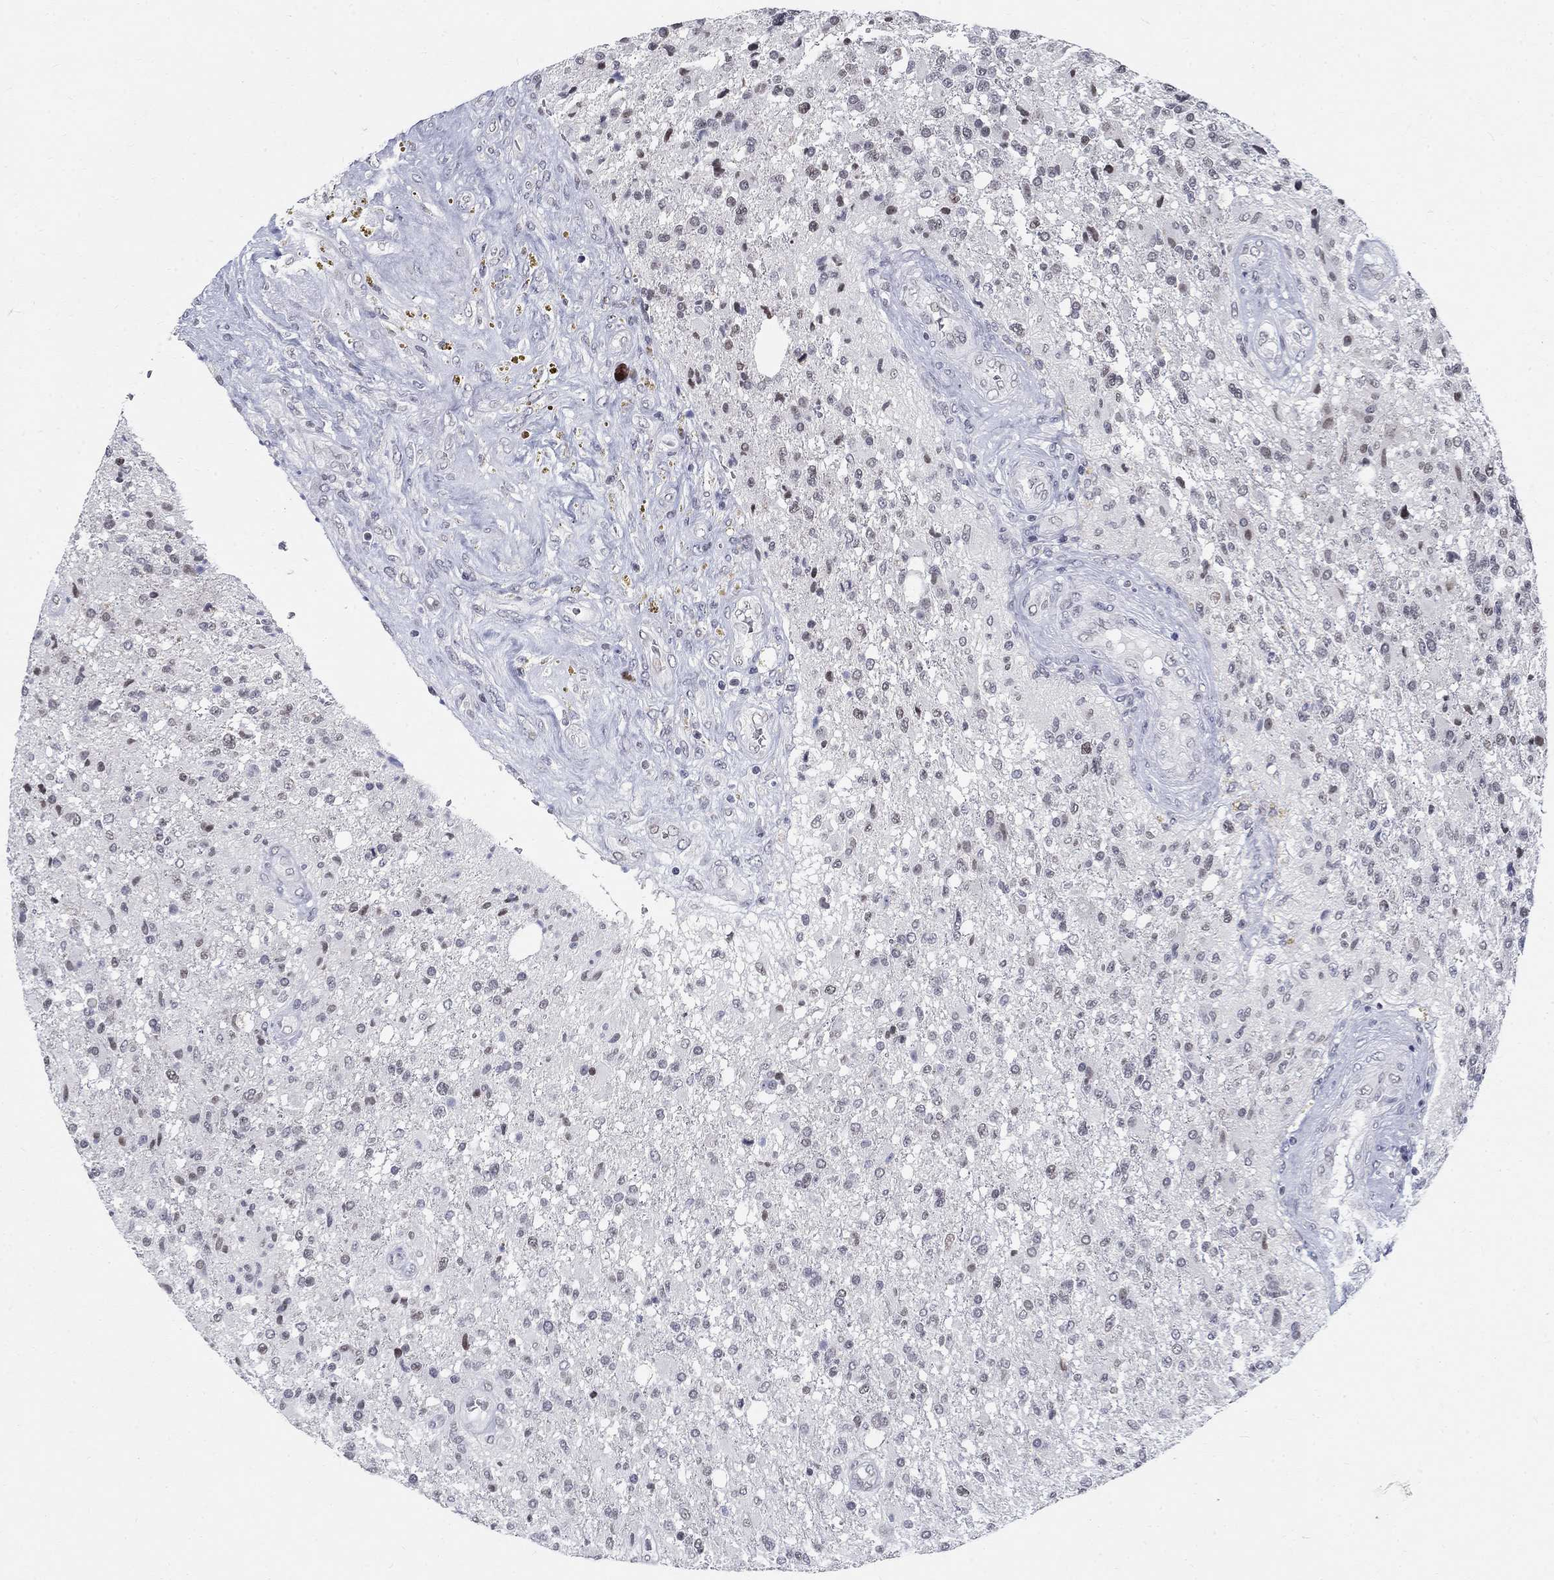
{"staining": {"intensity": "negative", "quantity": "none", "location": "none"}, "tissue": "glioma", "cell_type": "Tumor cells", "image_type": "cancer", "snomed": [{"axis": "morphology", "description": "Glioma, malignant, High grade"}, {"axis": "topography", "description": "Brain"}], "caption": "DAB immunohistochemical staining of human glioma exhibits no significant expression in tumor cells.", "gene": "BHLHE22", "patient": {"sex": "male", "age": 56}}